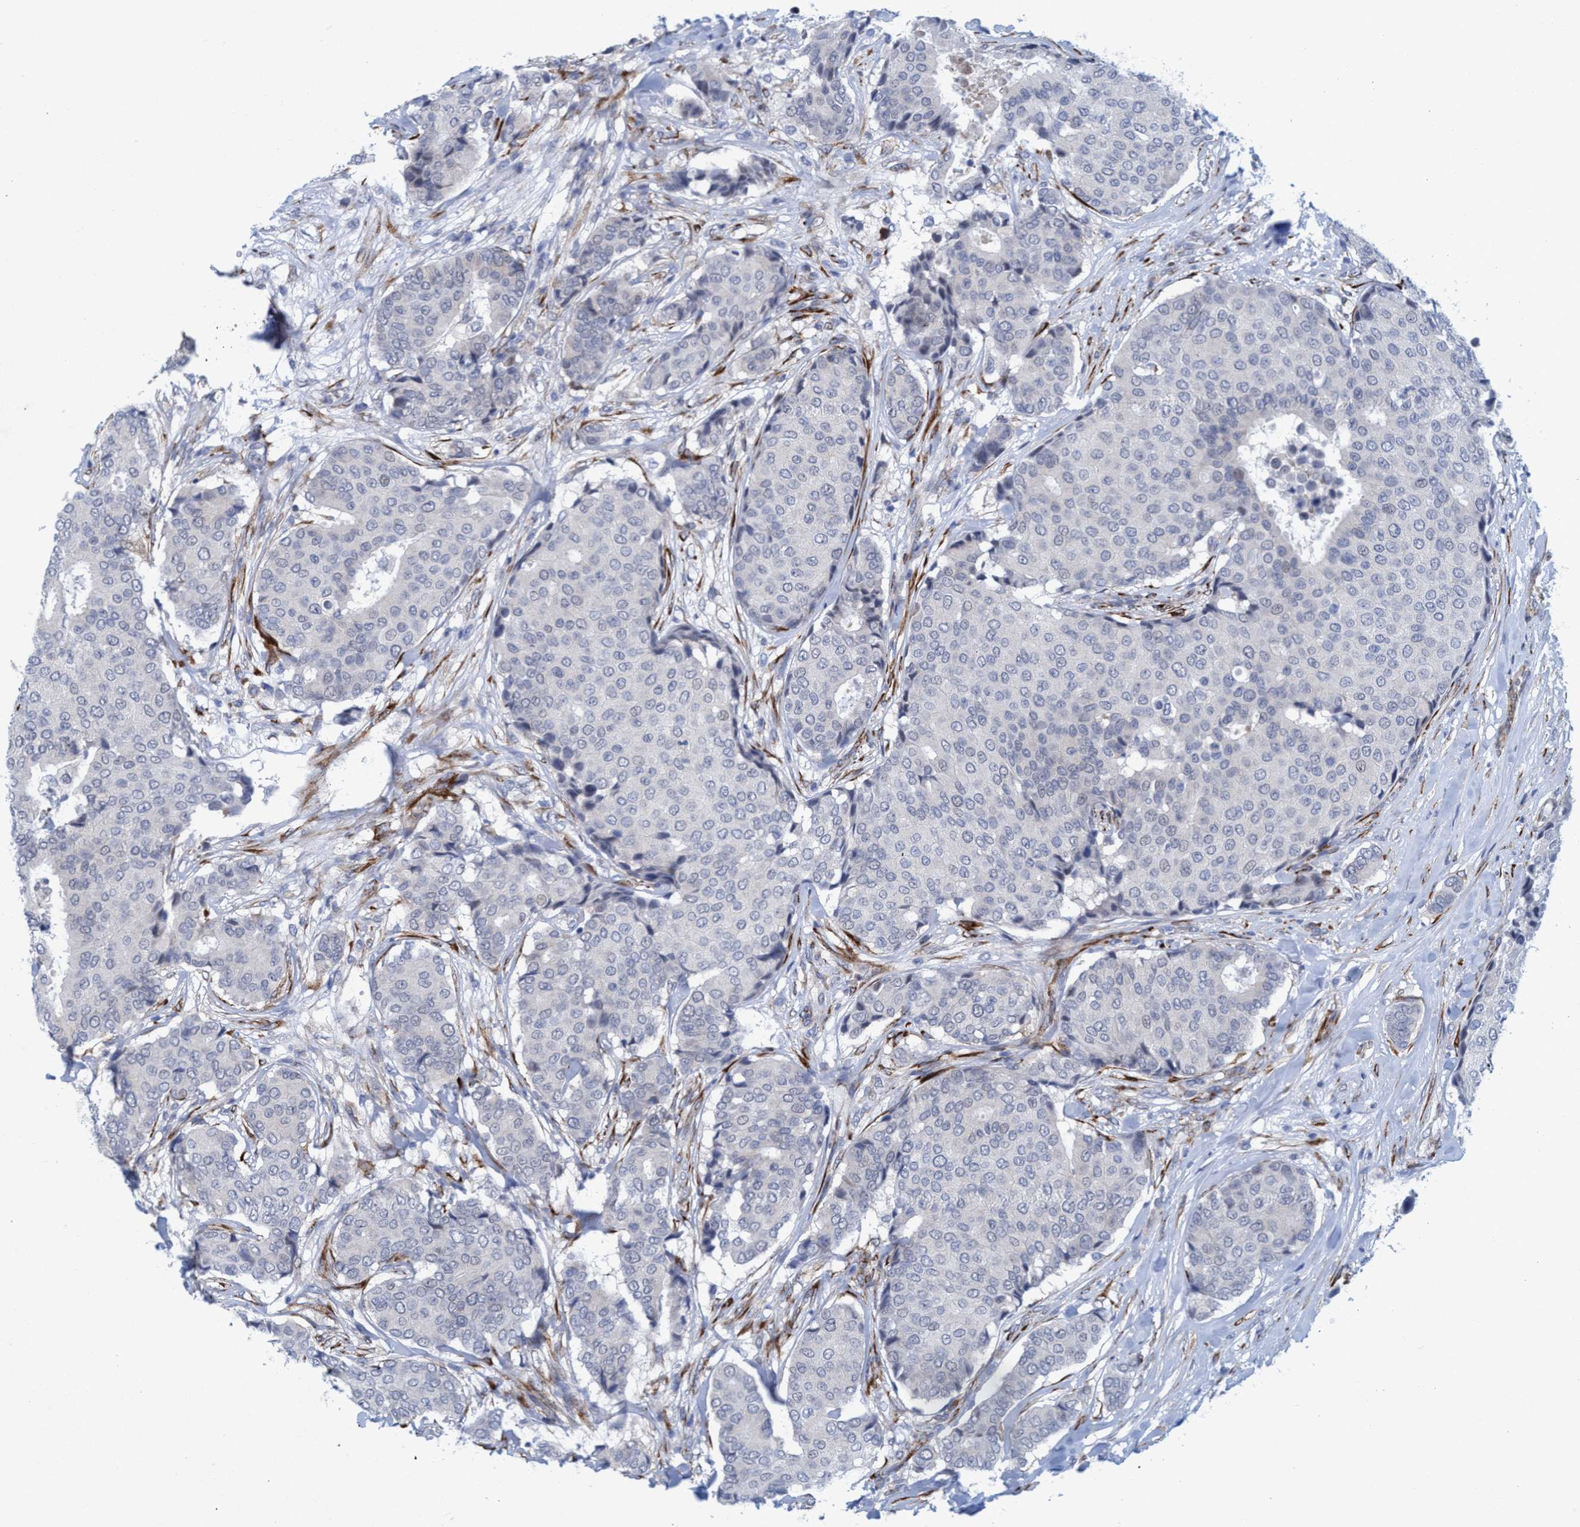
{"staining": {"intensity": "negative", "quantity": "none", "location": "none"}, "tissue": "breast cancer", "cell_type": "Tumor cells", "image_type": "cancer", "snomed": [{"axis": "morphology", "description": "Duct carcinoma"}, {"axis": "topography", "description": "Breast"}], "caption": "This is an IHC photomicrograph of human breast cancer. There is no positivity in tumor cells.", "gene": "SLC43A2", "patient": {"sex": "female", "age": 75}}